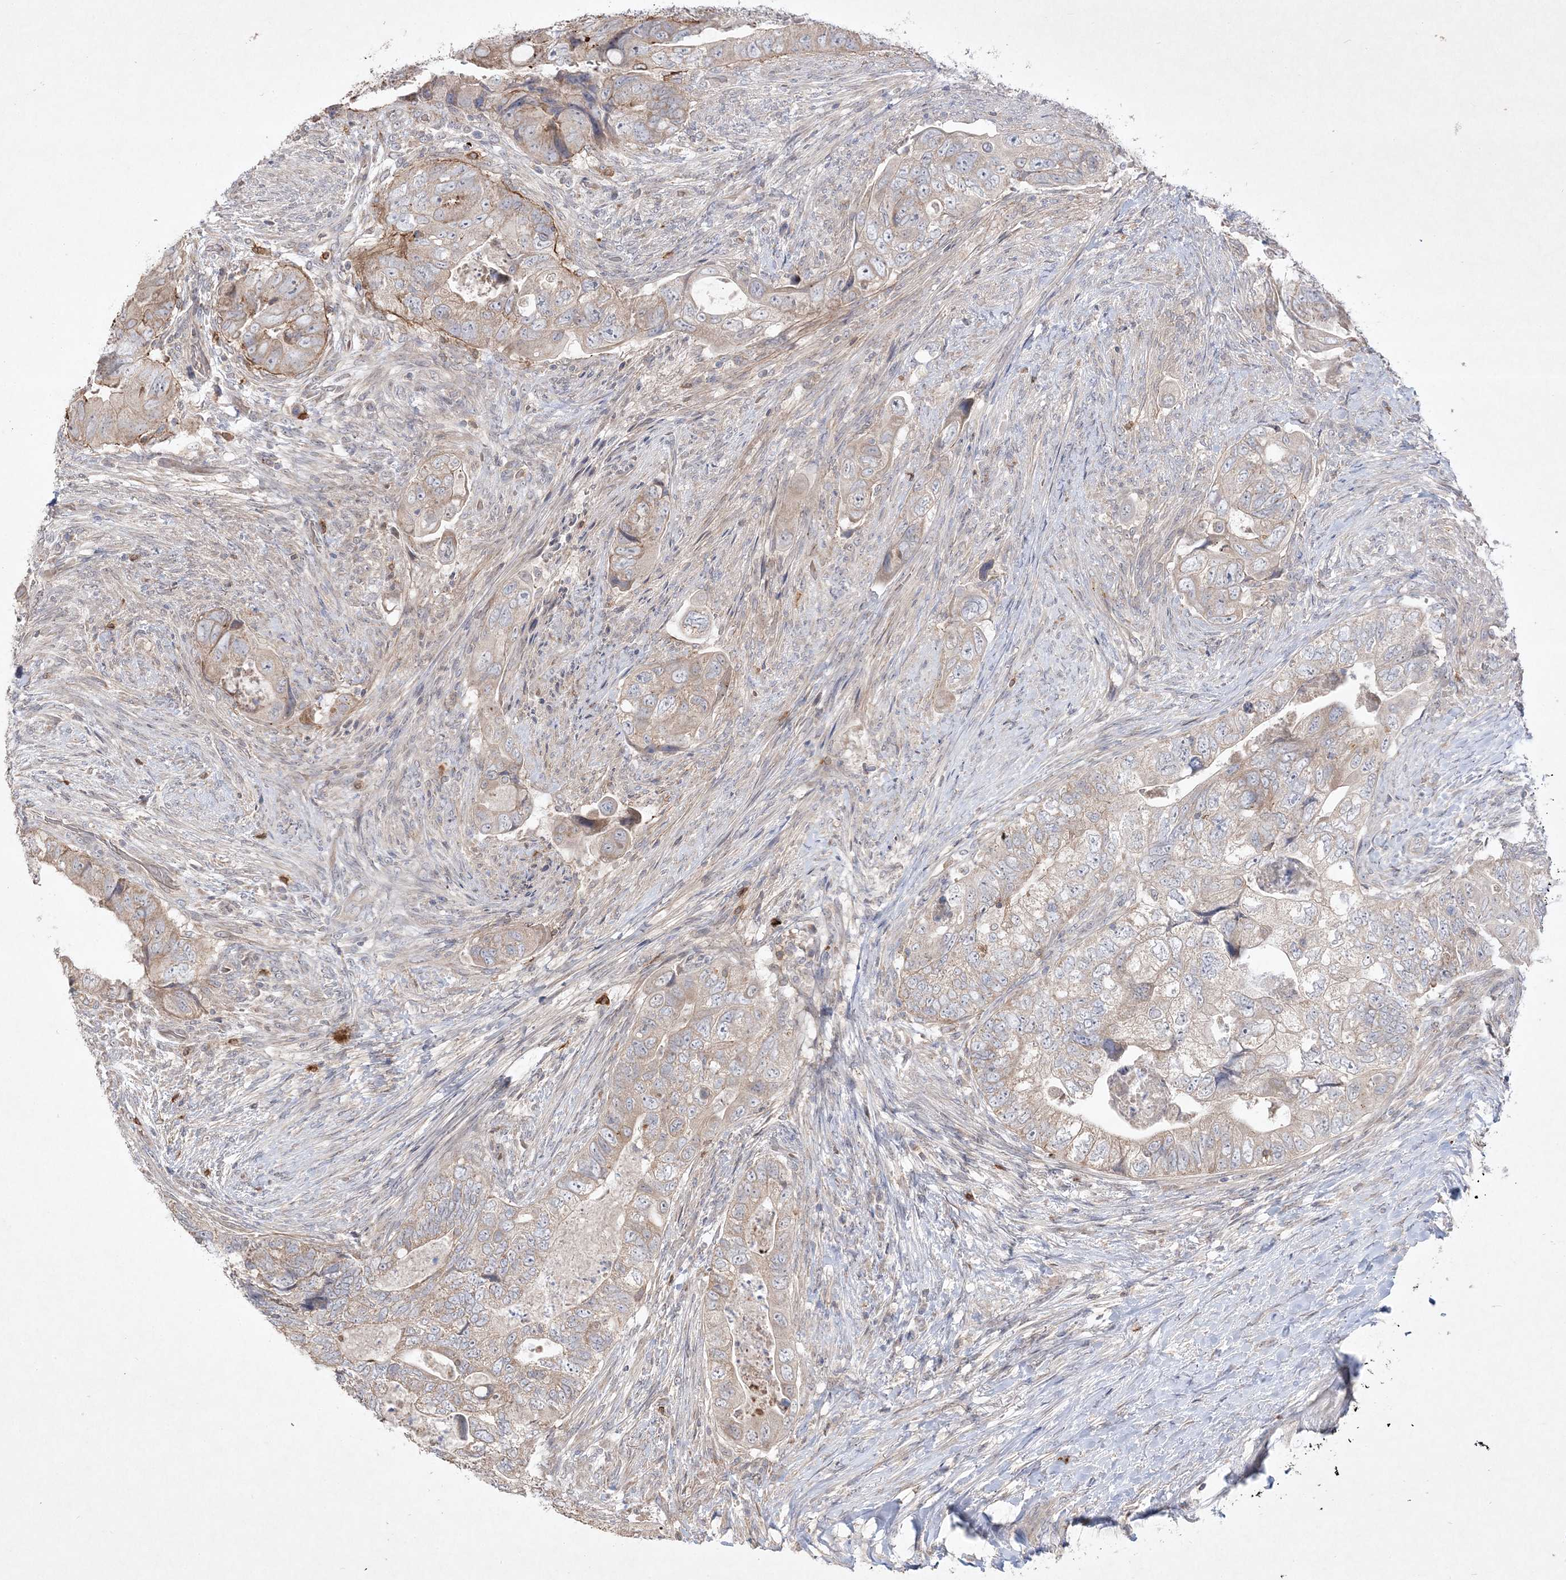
{"staining": {"intensity": "weak", "quantity": "25%-75%", "location": "cytoplasmic/membranous"}, "tissue": "colorectal cancer", "cell_type": "Tumor cells", "image_type": "cancer", "snomed": [{"axis": "morphology", "description": "Adenocarcinoma, NOS"}, {"axis": "topography", "description": "Rectum"}], "caption": "Colorectal cancer (adenocarcinoma) was stained to show a protein in brown. There is low levels of weak cytoplasmic/membranous expression in about 25%-75% of tumor cells.", "gene": "CLNK", "patient": {"sex": "male", "age": 63}}